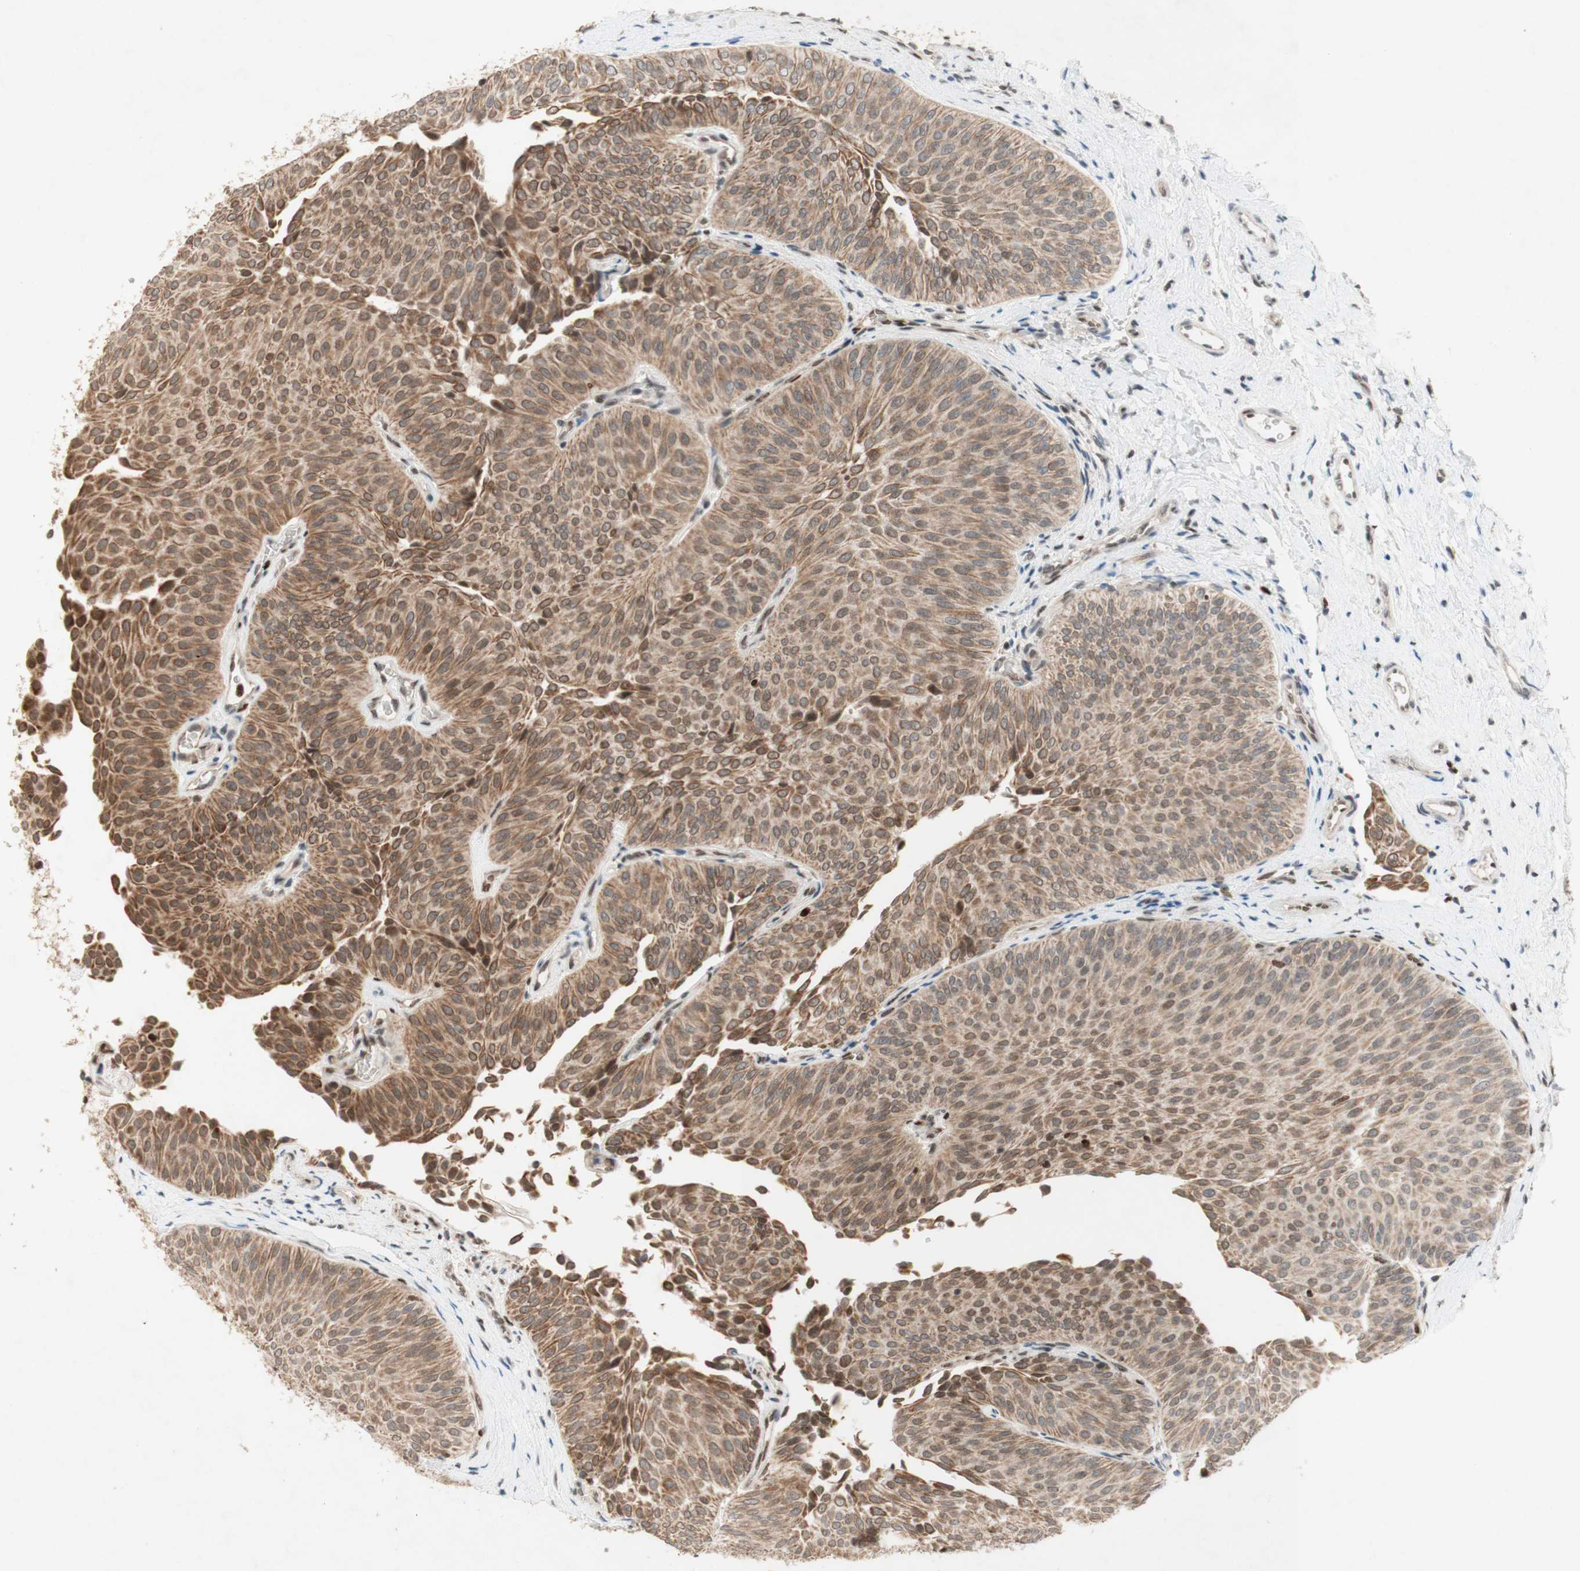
{"staining": {"intensity": "moderate", "quantity": "25%-75%", "location": "cytoplasmic/membranous"}, "tissue": "urothelial cancer", "cell_type": "Tumor cells", "image_type": "cancer", "snomed": [{"axis": "morphology", "description": "Urothelial carcinoma, Low grade"}, {"axis": "topography", "description": "Urinary bladder"}], "caption": "Immunohistochemical staining of human urothelial cancer exhibits medium levels of moderate cytoplasmic/membranous protein expression in about 25%-75% of tumor cells.", "gene": "DNMT3A", "patient": {"sex": "female", "age": 60}}